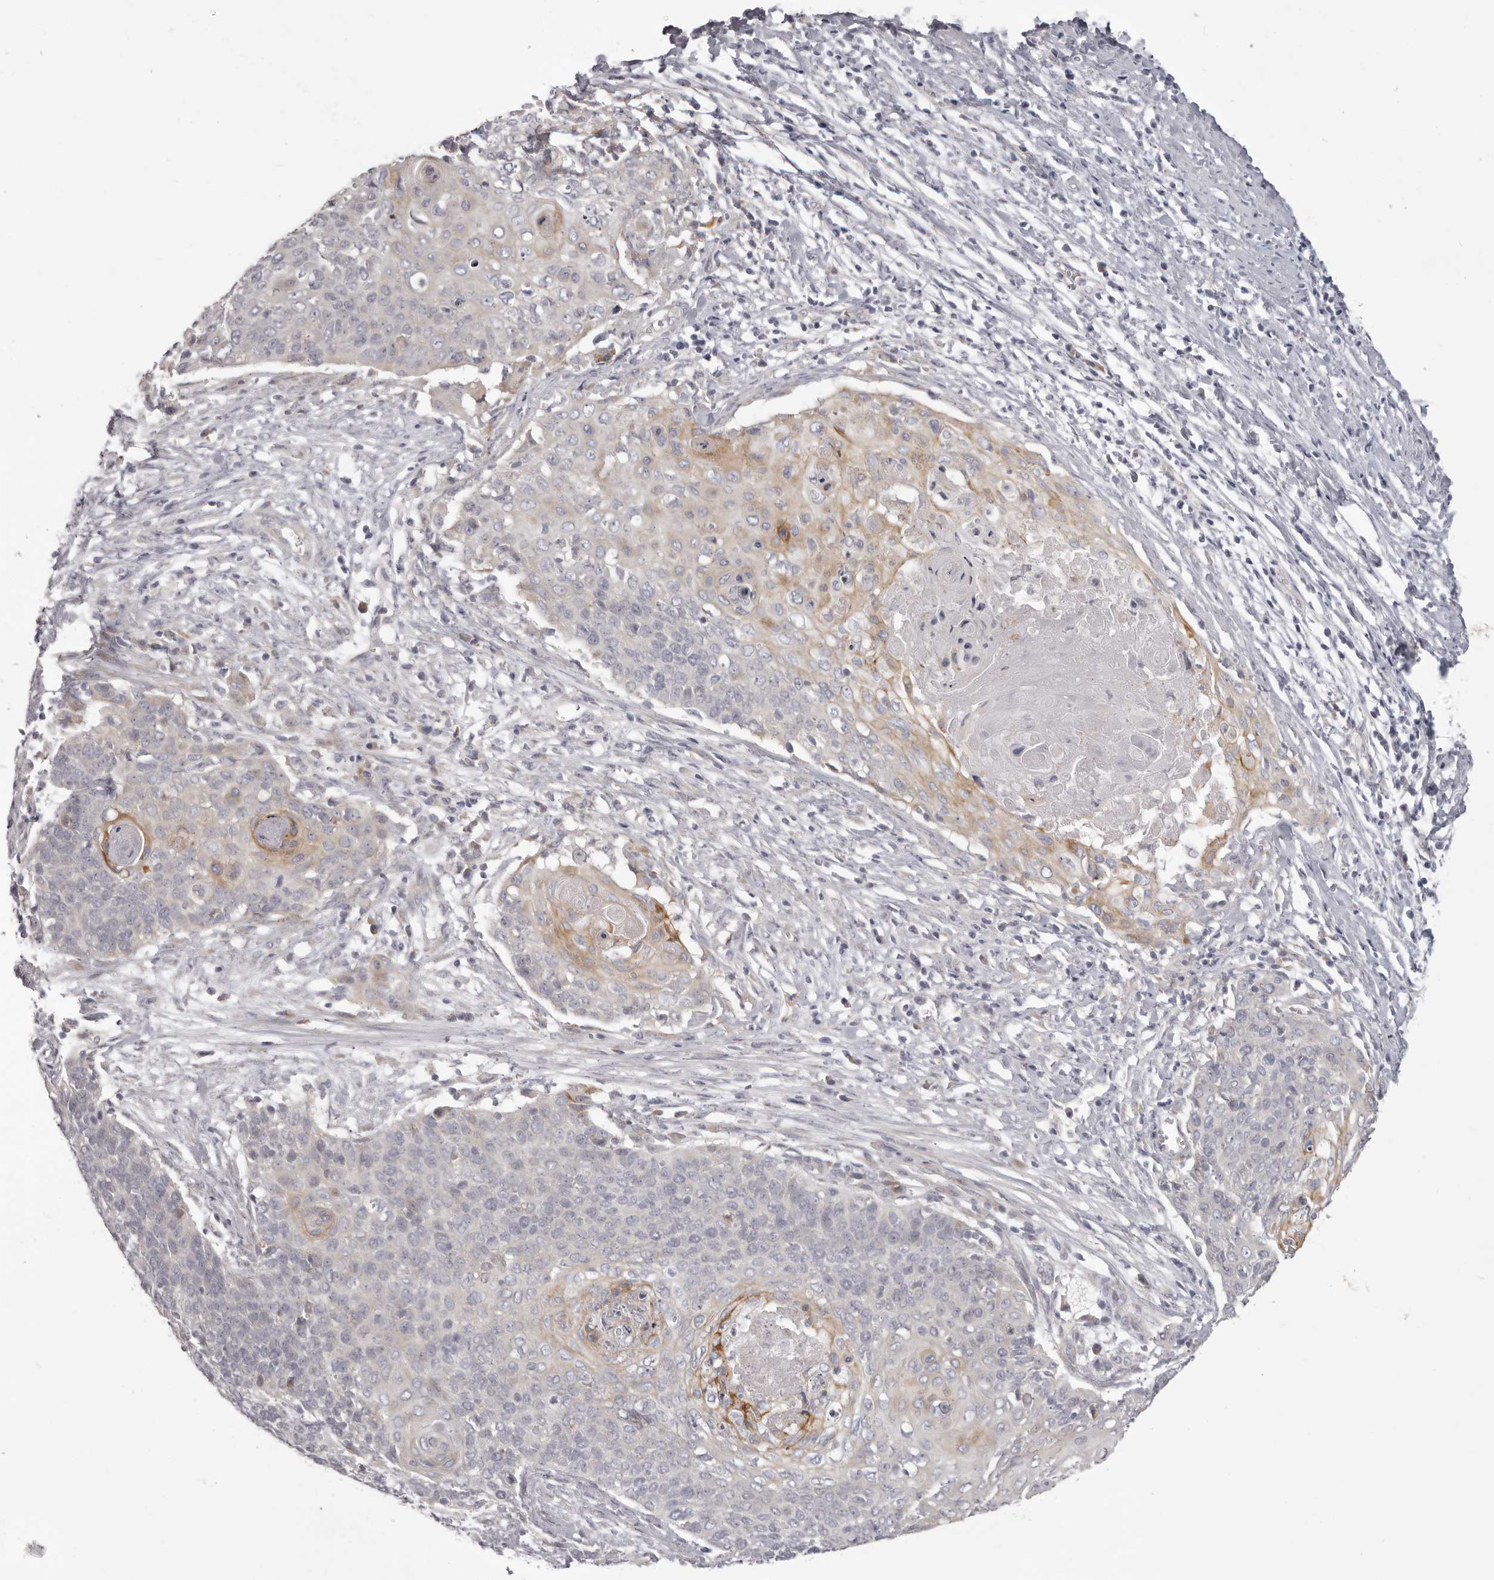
{"staining": {"intensity": "moderate", "quantity": "<25%", "location": "cytoplasmic/membranous"}, "tissue": "cervical cancer", "cell_type": "Tumor cells", "image_type": "cancer", "snomed": [{"axis": "morphology", "description": "Squamous cell carcinoma, NOS"}, {"axis": "topography", "description": "Cervix"}], "caption": "Cervical cancer stained with a brown dye shows moderate cytoplasmic/membranous positive expression in approximately <25% of tumor cells.", "gene": "OTUD3", "patient": {"sex": "female", "age": 39}}